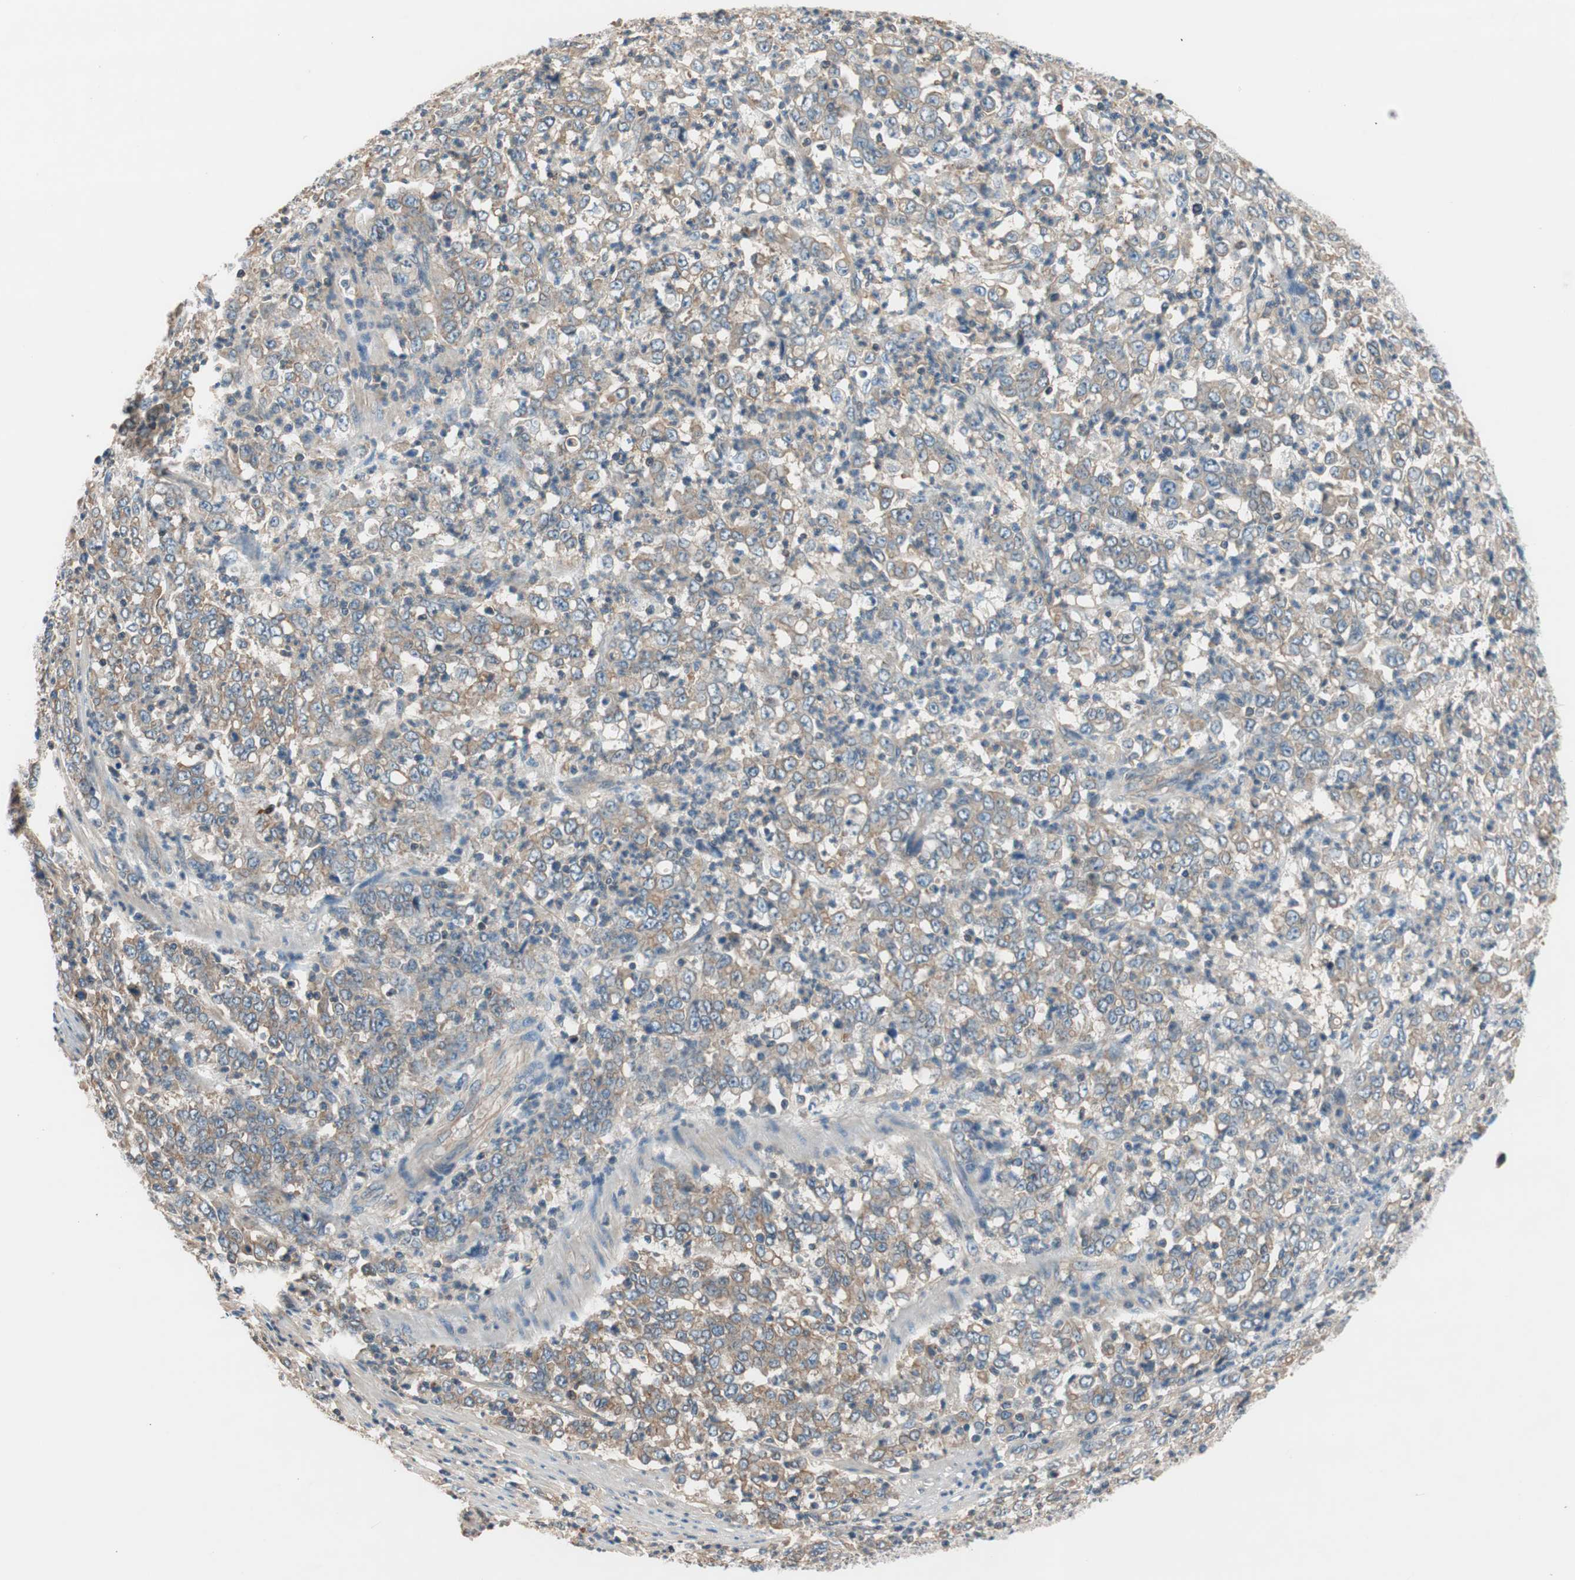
{"staining": {"intensity": "moderate", "quantity": ">75%", "location": "cytoplasmic/membranous"}, "tissue": "stomach cancer", "cell_type": "Tumor cells", "image_type": "cancer", "snomed": [{"axis": "morphology", "description": "Adenocarcinoma, NOS"}, {"axis": "topography", "description": "Stomach, lower"}], "caption": "Immunohistochemistry (IHC) of stomach cancer reveals medium levels of moderate cytoplasmic/membranous positivity in approximately >75% of tumor cells. The staining is performed using DAB (3,3'-diaminobenzidine) brown chromogen to label protein expression. The nuclei are counter-stained blue using hematoxylin.", "gene": "CALML3", "patient": {"sex": "female", "age": 71}}